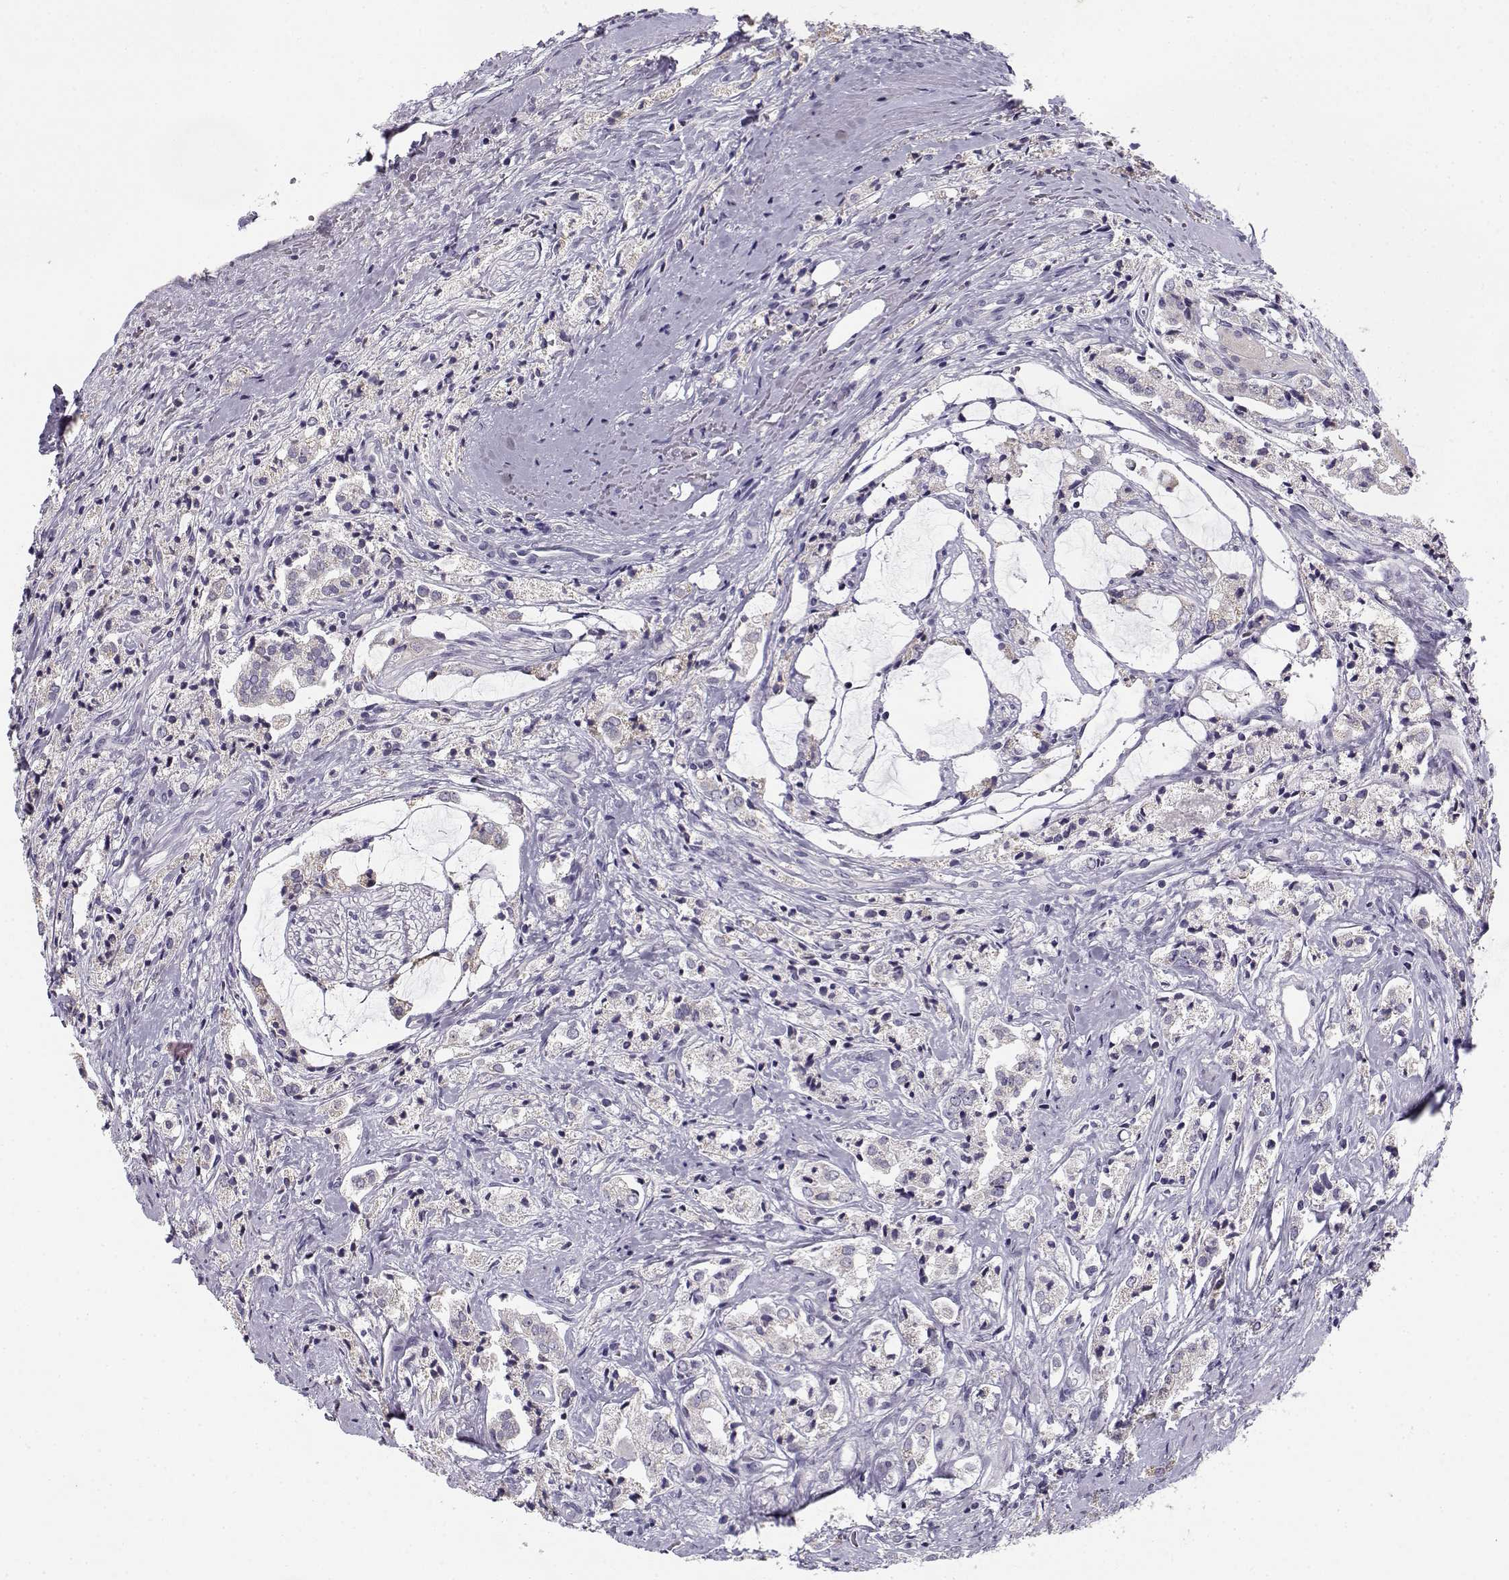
{"staining": {"intensity": "negative", "quantity": "none", "location": "none"}, "tissue": "prostate cancer", "cell_type": "Tumor cells", "image_type": "cancer", "snomed": [{"axis": "morphology", "description": "Adenocarcinoma, NOS"}, {"axis": "topography", "description": "Prostate"}], "caption": "Tumor cells are negative for brown protein staining in prostate adenocarcinoma. The staining was performed using DAB (3,3'-diaminobenzidine) to visualize the protein expression in brown, while the nuclei were stained in blue with hematoxylin (Magnification: 20x).", "gene": "DDX25", "patient": {"sex": "male", "age": 66}}